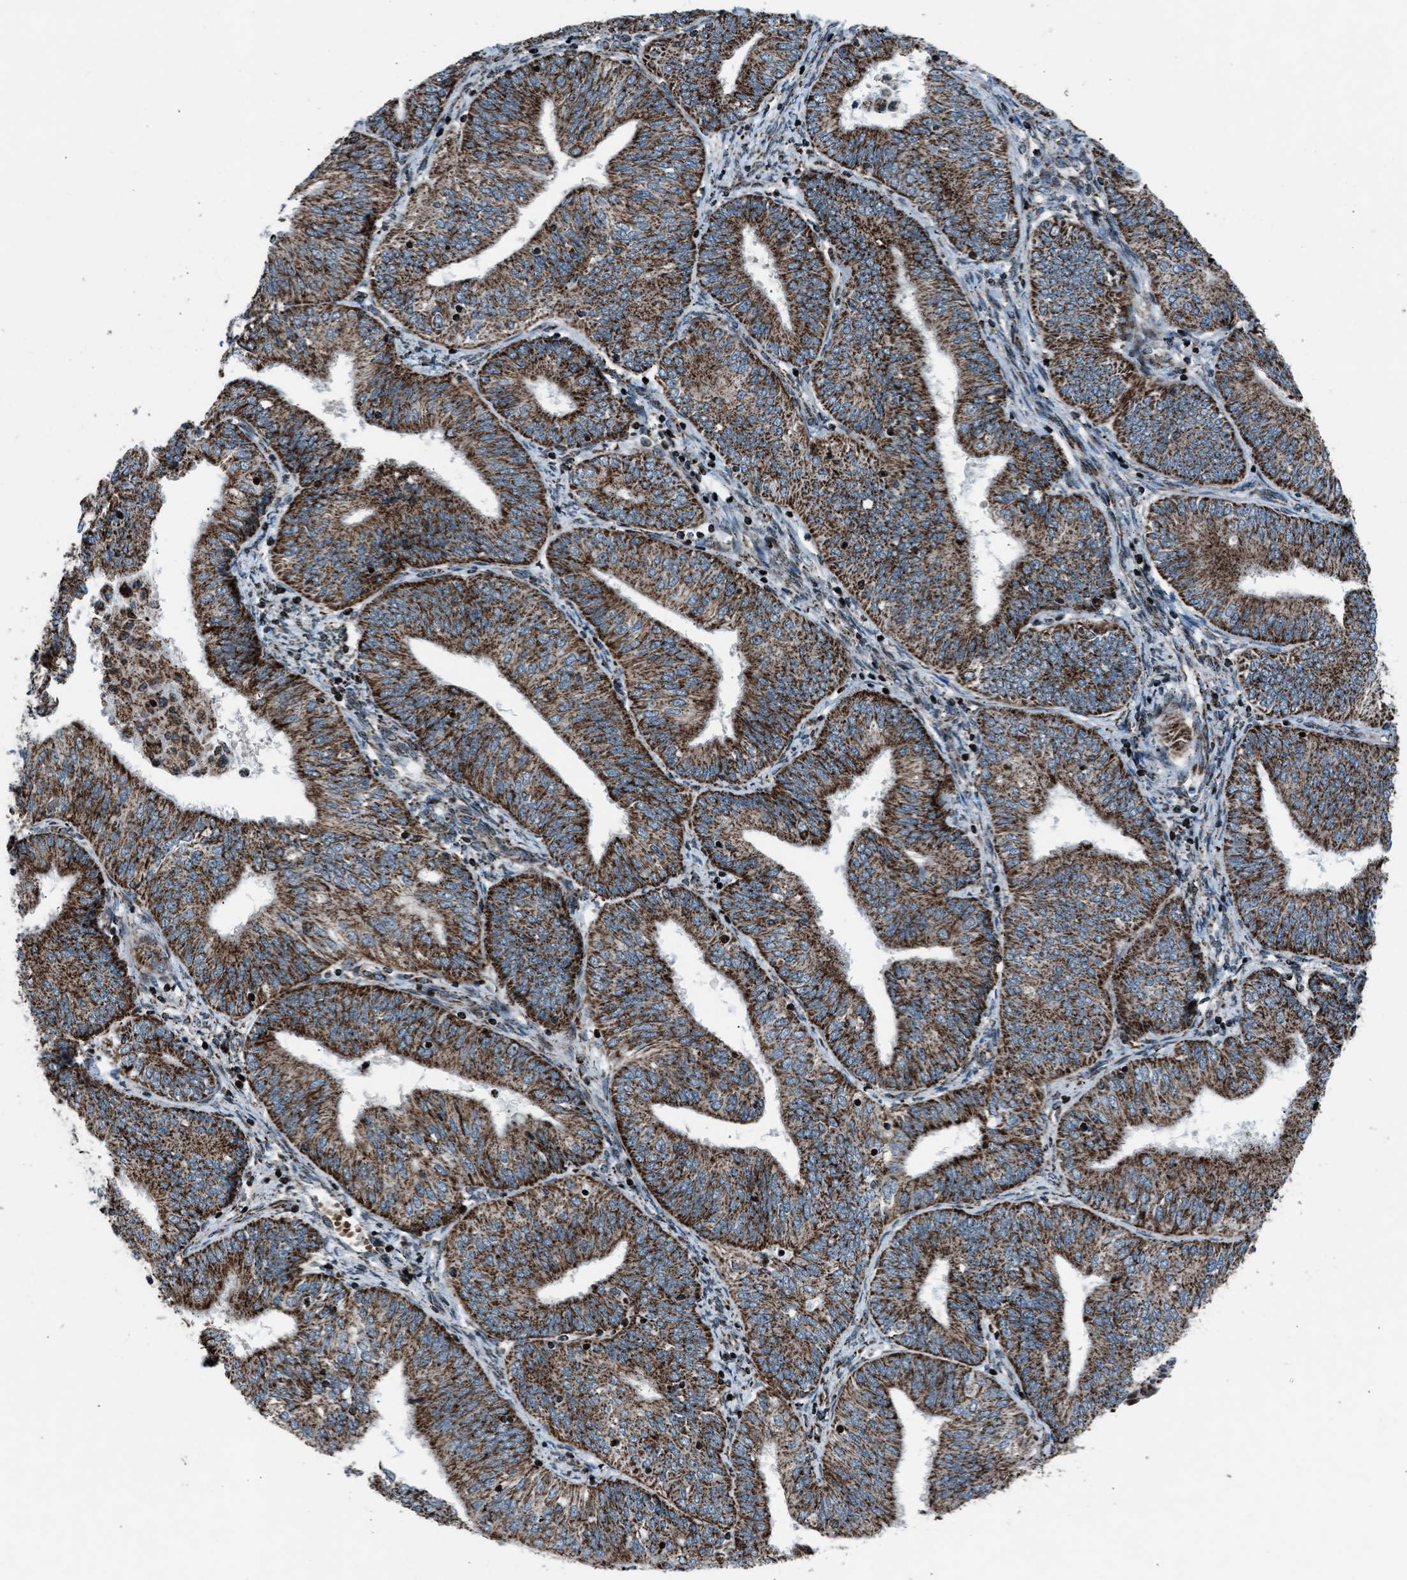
{"staining": {"intensity": "moderate", "quantity": ">75%", "location": "cytoplasmic/membranous"}, "tissue": "endometrial cancer", "cell_type": "Tumor cells", "image_type": "cancer", "snomed": [{"axis": "morphology", "description": "Adenocarcinoma, NOS"}, {"axis": "topography", "description": "Endometrium"}], "caption": "Brown immunohistochemical staining in endometrial cancer (adenocarcinoma) displays moderate cytoplasmic/membranous expression in about >75% of tumor cells.", "gene": "MORC3", "patient": {"sex": "female", "age": 58}}